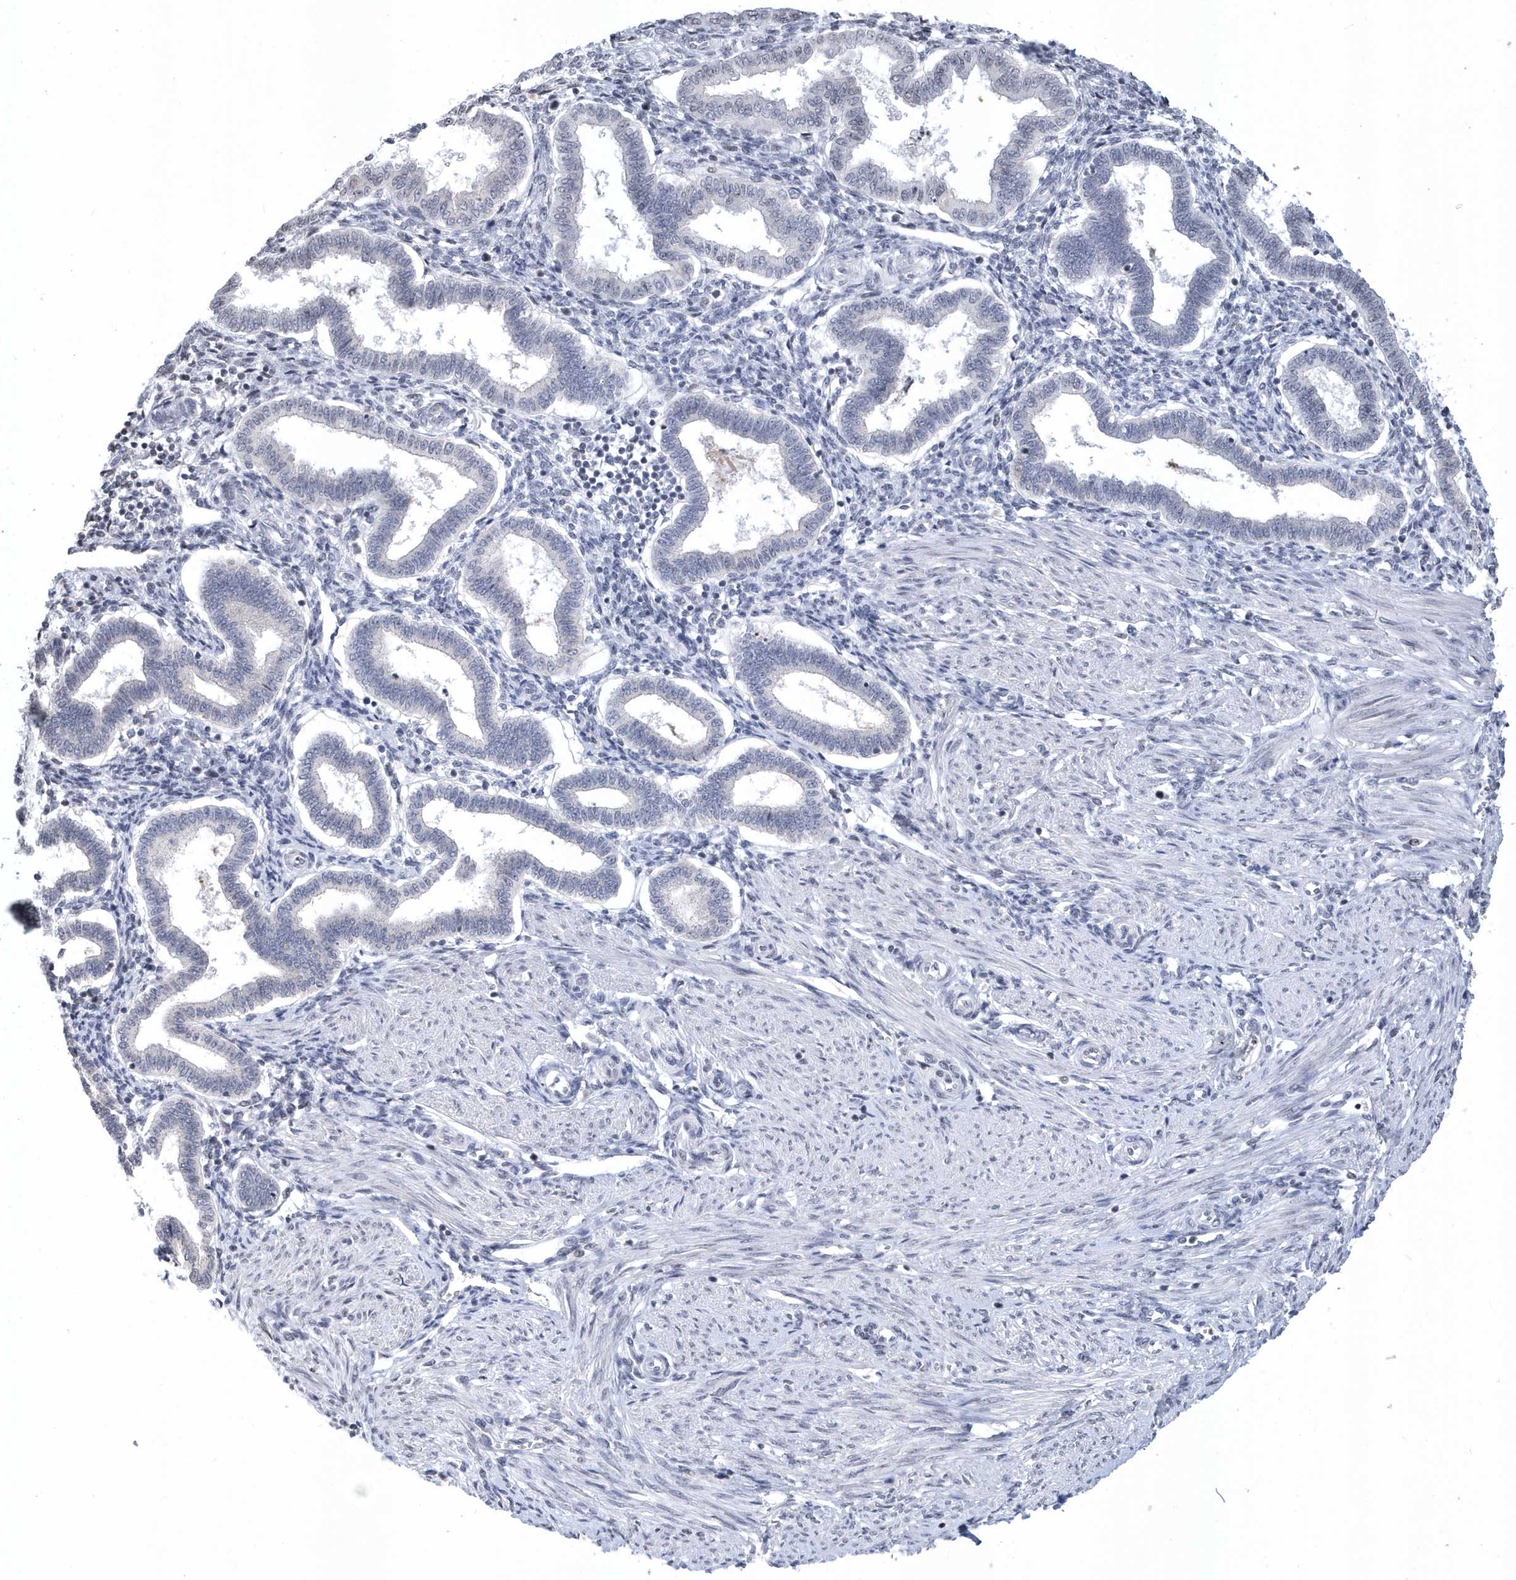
{"staining": {"intensity": "negative", "quantity": "none", "location": "none"}, "tissue": "endometrium", "cell_type": "Cells in endometrial stroma", "image_type": "normal", "snomed": [{"axis": "morphology", "description": "Normal tissue, NOS"}, {"axis": "topography", "description": "Endometrium"}], "caption": "This is an IHC histopathology image of unremarkable endometrium. There is no expression in cells in endometrial stroma.", "gene": "VWA5B2", "patient": {"sex": "female", "age": 24}}